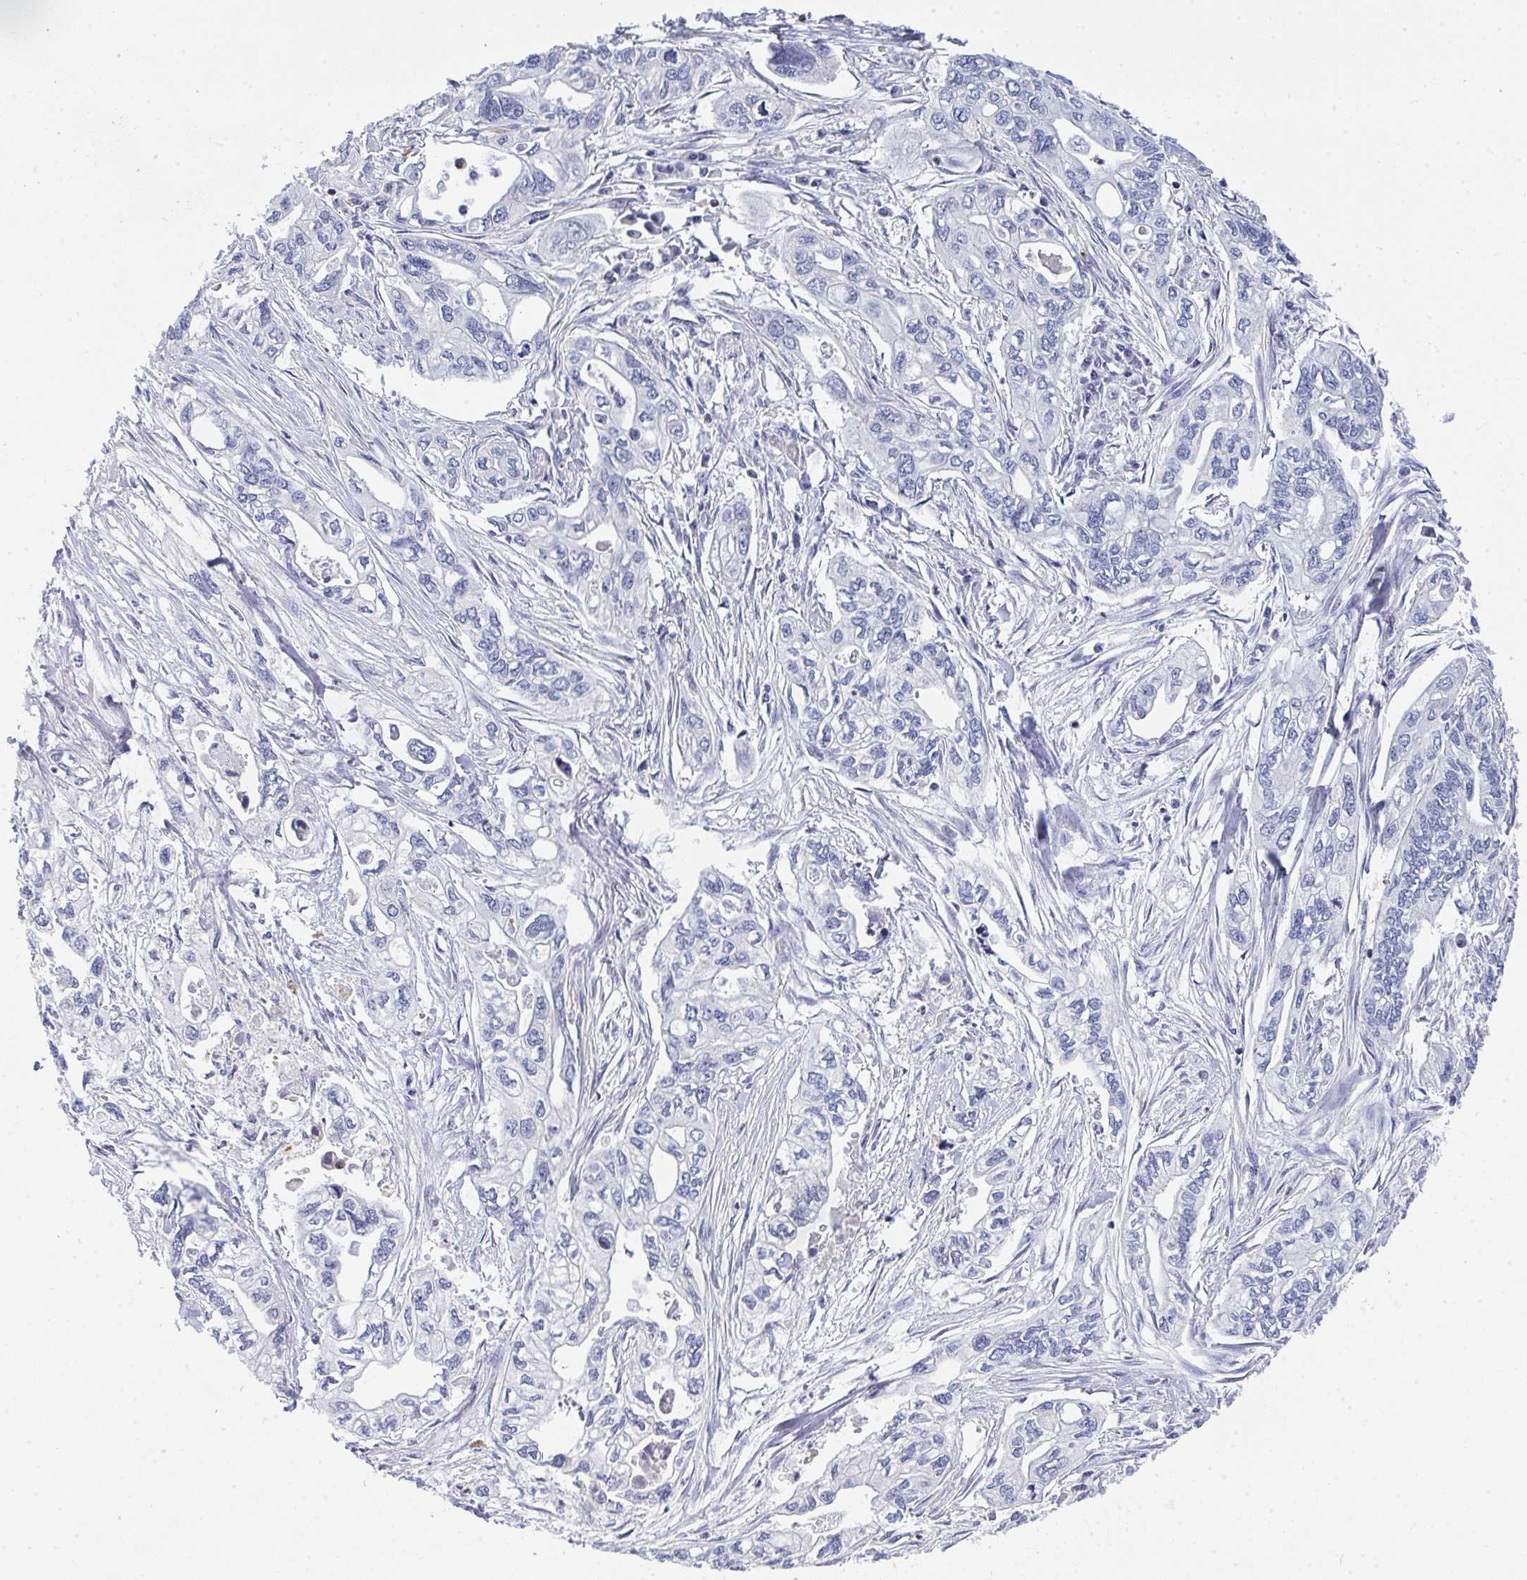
{"staining": {"intensity": "negative", "quantity": "none", "location": "none"}, "tissue": "pancreatic cancer", "cell_type": "Tumor cells", "image_type": "cancer", "snomed": [{"axis": "morphology", "description": "Adenocarcinoma, NOS"}, {"axis": "topography", "description": "Pancreas"}], "caption": "Immunohistochemistry histopathology image of neoplastic tissue: pancreatic cancer stained with DAB (3,3'-diaminobenzidine) demonstrates no significant protein expression in tumor cells.", "gene": "AOC2", "patient": {"sex": "male", "age": 68}}